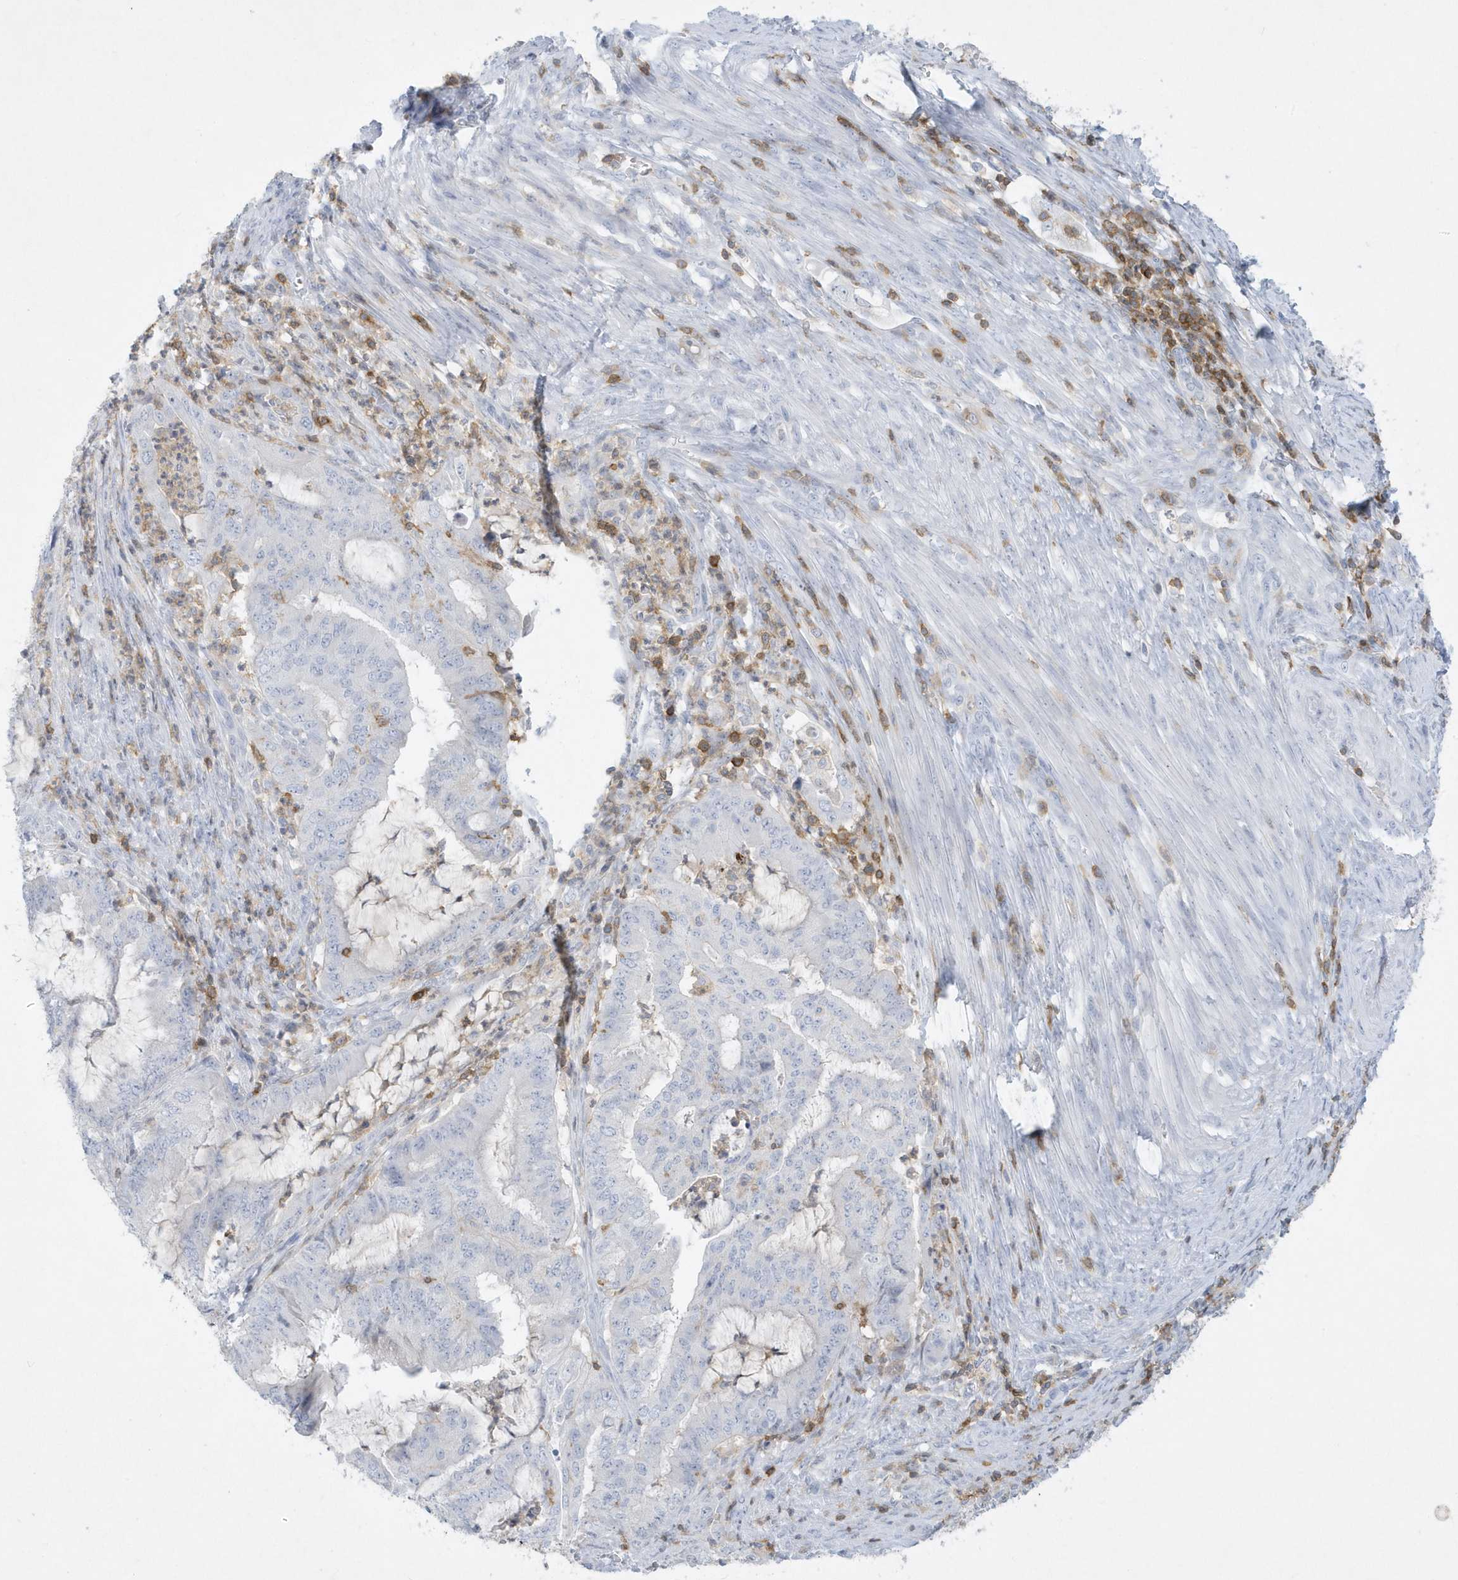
{"staining": {"intensity": "negative", "quantity": "none", "location": "none"}, "tissue": "endometrial cancer", "cell_type": "Tumor cells", "image_type": "cancer", "snomed": [{"axis": "morphology", "description": "Adenocarcinoma, NOS"}, {"axis": "topography", "description": "Endometrium"}], "caption": "The immunohistochemistry (IHC) micrograph has no significant expression in tumor cells of endometrial cancer (adenocarcinoma) tissue.", "gene": "PSD4", "patient": {"sex": "female", "age": 51}}